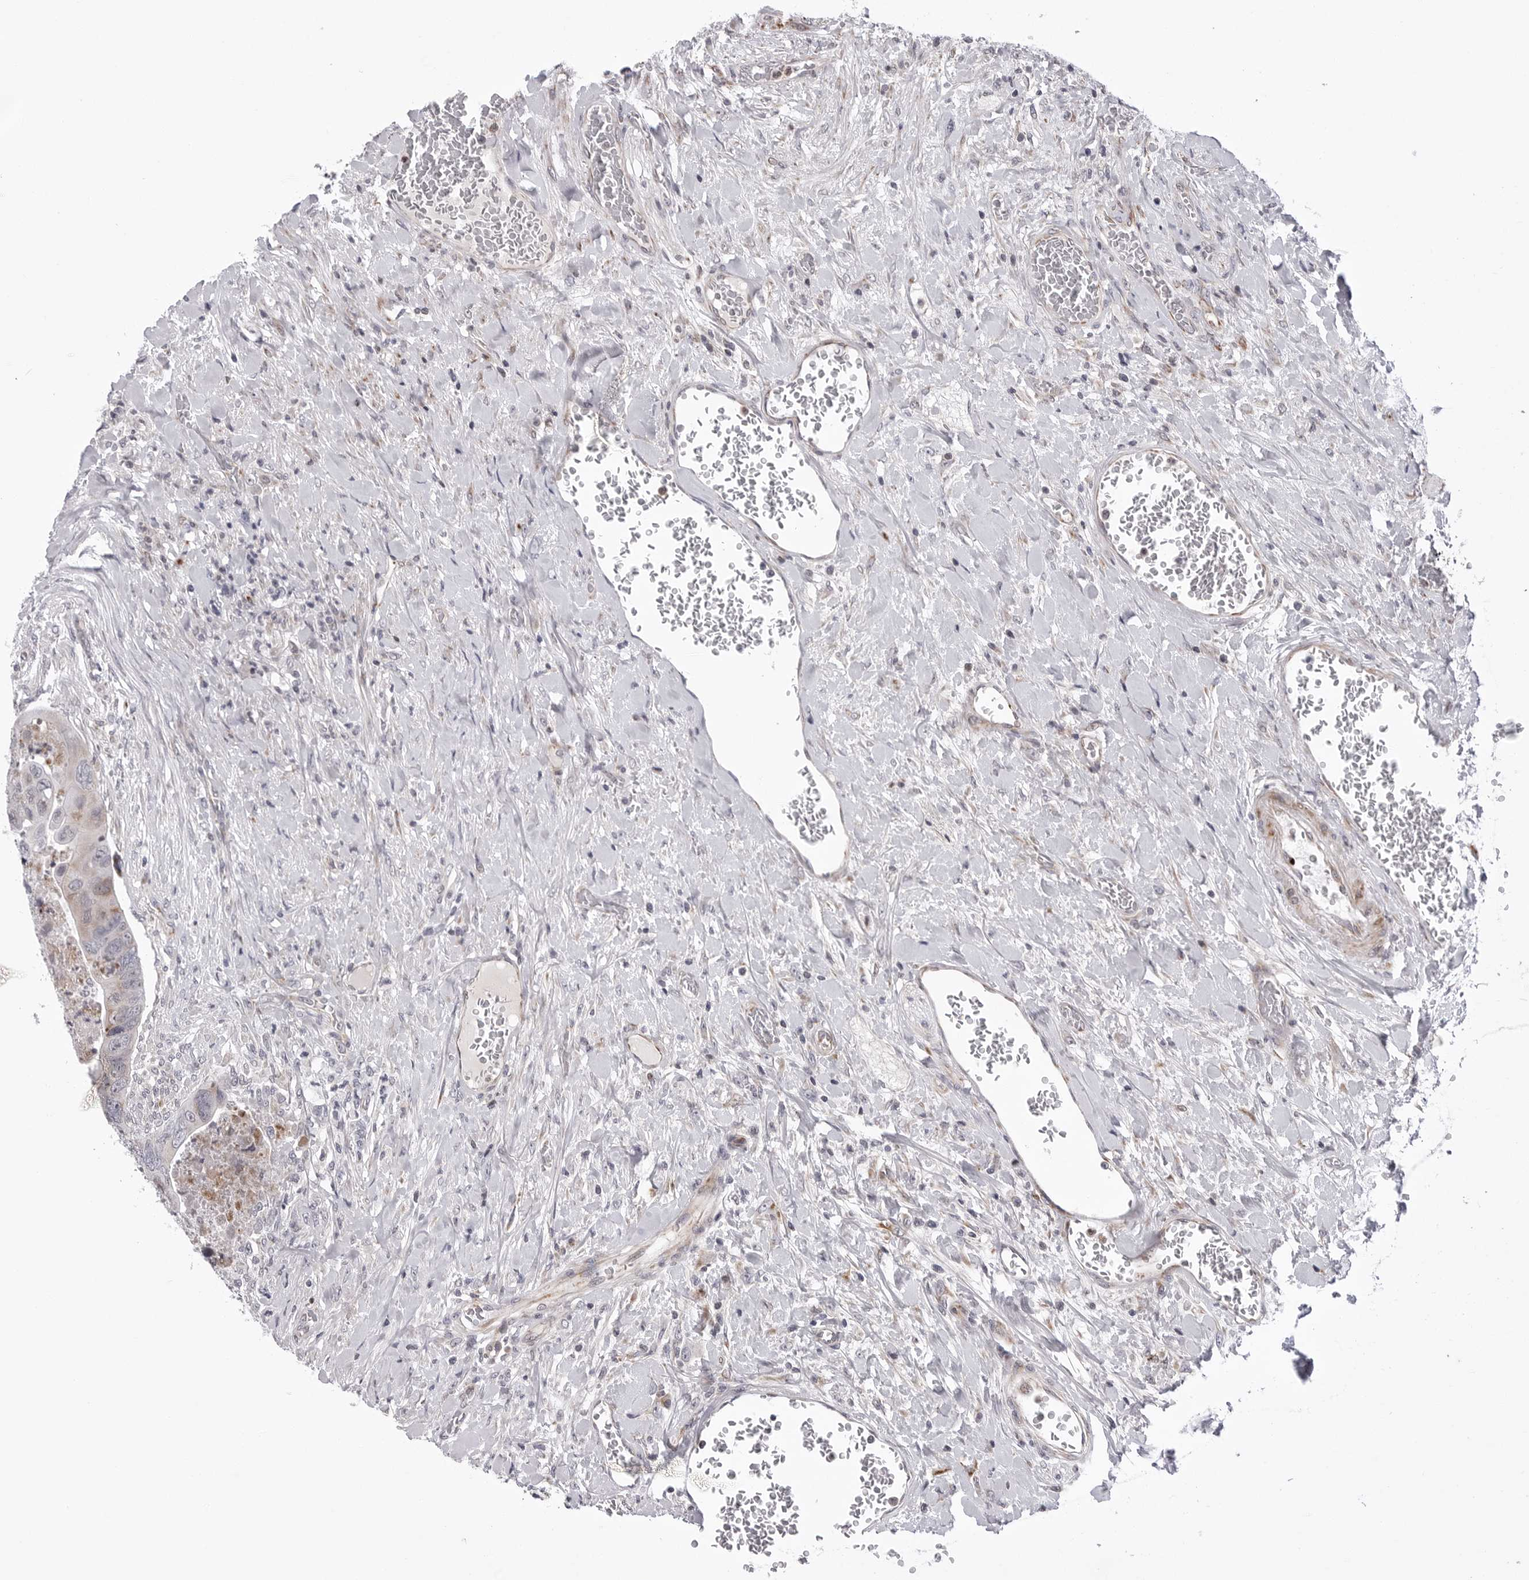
{"staining": {"intensity": "moderate", "quantity": "25%-75%", "location": "cytoplasmic/membranous"}, "tissue": "colorectal cancer", "cell_type": "Tumor cells", "image_type": "cancer", "snomed": [{"axis": "morphology", "description": "Adenocarcinoma, NOS"}, {"axis": "topography", "description": "Rectum"}], "caption": "The photomicrograph exhibits a brown stain indicating the presence of a protein in the cytoplasmic/membranous of tumor cells in adenocarcinoma (colorectal). The protein of interest is stained brown, and the nuclei are stained in blue (DAB IHC with brightfield microscopy, high magnification).", "gene": "CDK20", "patient": {"sex": "male", "age": 63}}